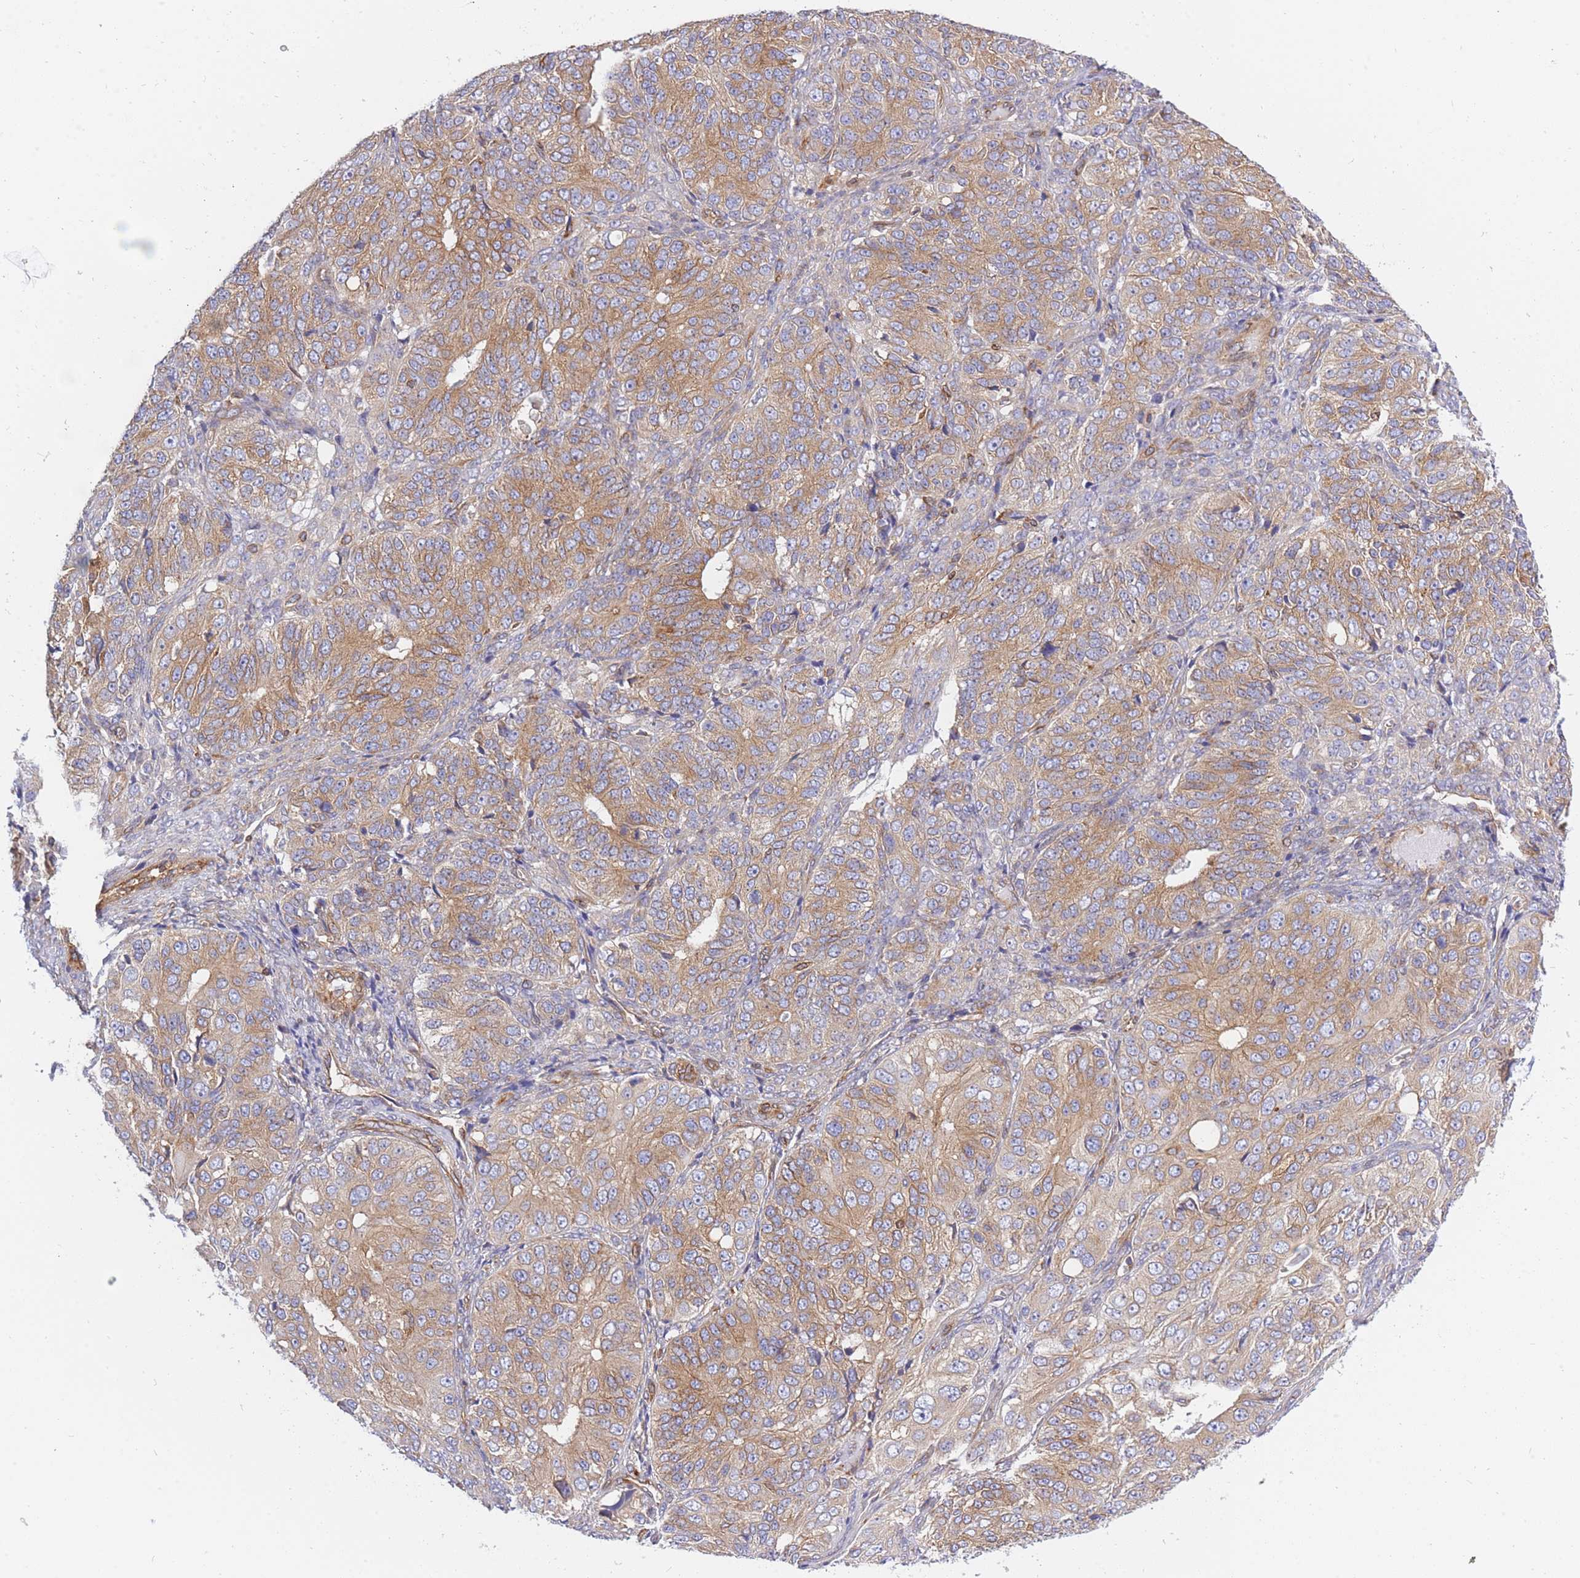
{"staining": {"intensity": "moderate", "quantity": ">75%", "location": "cytoplasmic/membranous"}, "tissue": "ovarian cancer", "cell_type": "Tumor cells", "image_type": "cancer", "snomed": [{"axis": "morphology", "description": "Carcinoma, endometroid"}, {"axis": "topography", "description": "Ovary"}], "caption": "Immunohistochemical staining of human endometroid carcinoma (ovarian) exhibits moderate cytoplasmic/membranous protein staining in about >75% of tumor cells. Nuclei are stained in blue.", "gene": "REM1", "patient": {"sex": "female", "age": 51}}